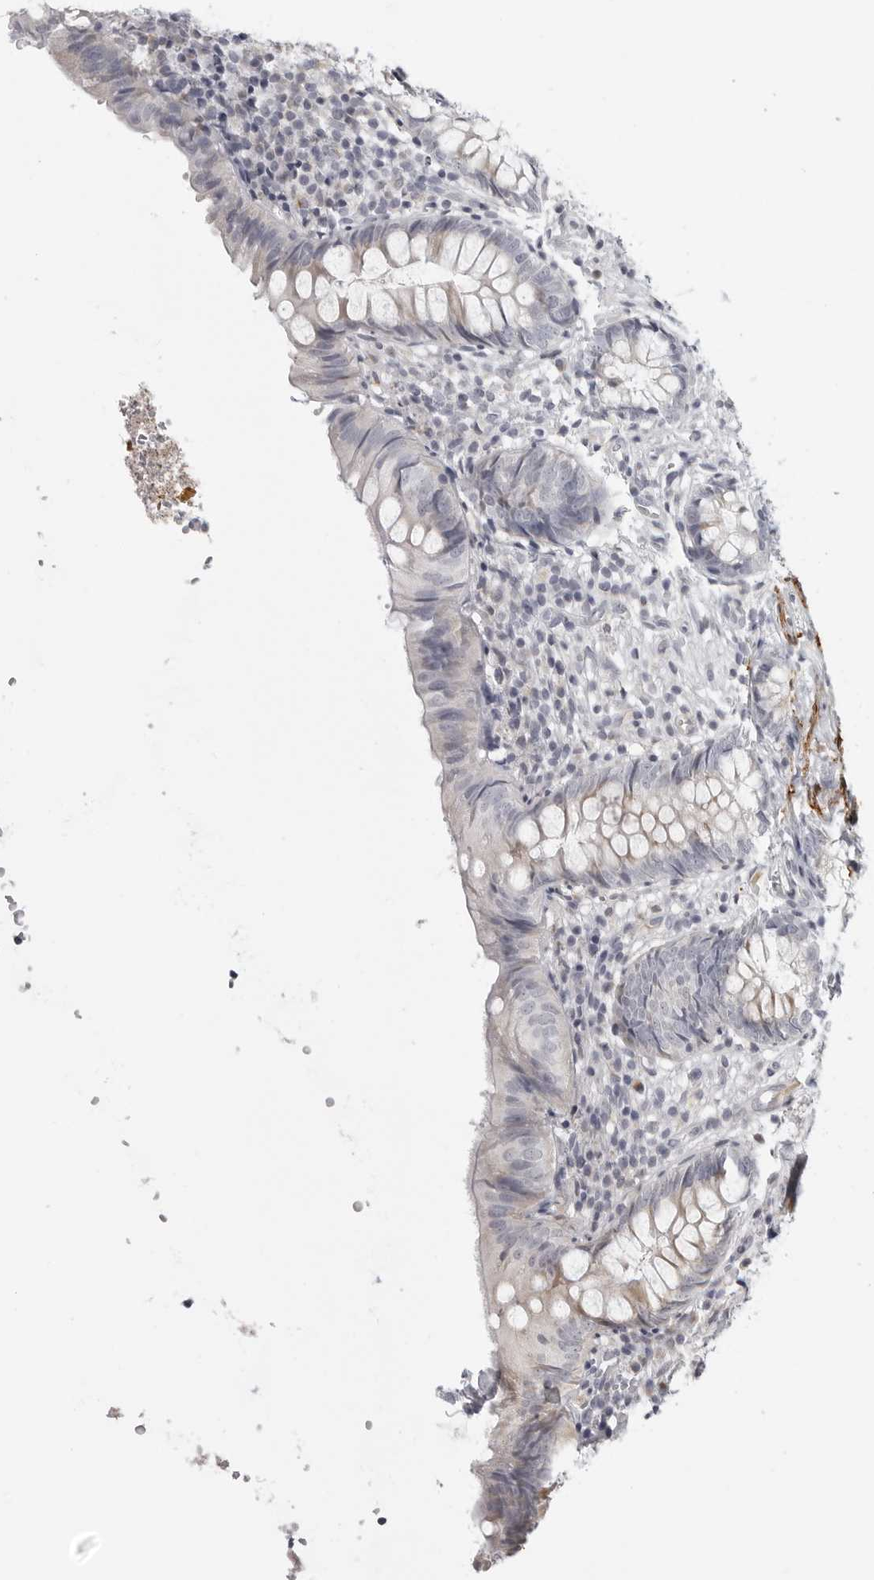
{"staining": {"intensity": "negative", "quantity": "none", "location": "none"}, "tissue": "appendix", "cell_type": "Glandular cells", "image_type": "normal", "snomed": [{"axis": "morphology", "description": "Normal tissue, NOS"}, {"axis": "topography", "description": "Appendix"}], "caption": "High power microscopy micrograph of an IHC image of normal appendix, revealing no significant expression in glandular cells. (DAB (3,3'-diaminobenzidine) IHC with hematoxylin counter stain).", "gene": "MAP7D1", "patient": {"sex": "male", "age": 8}}